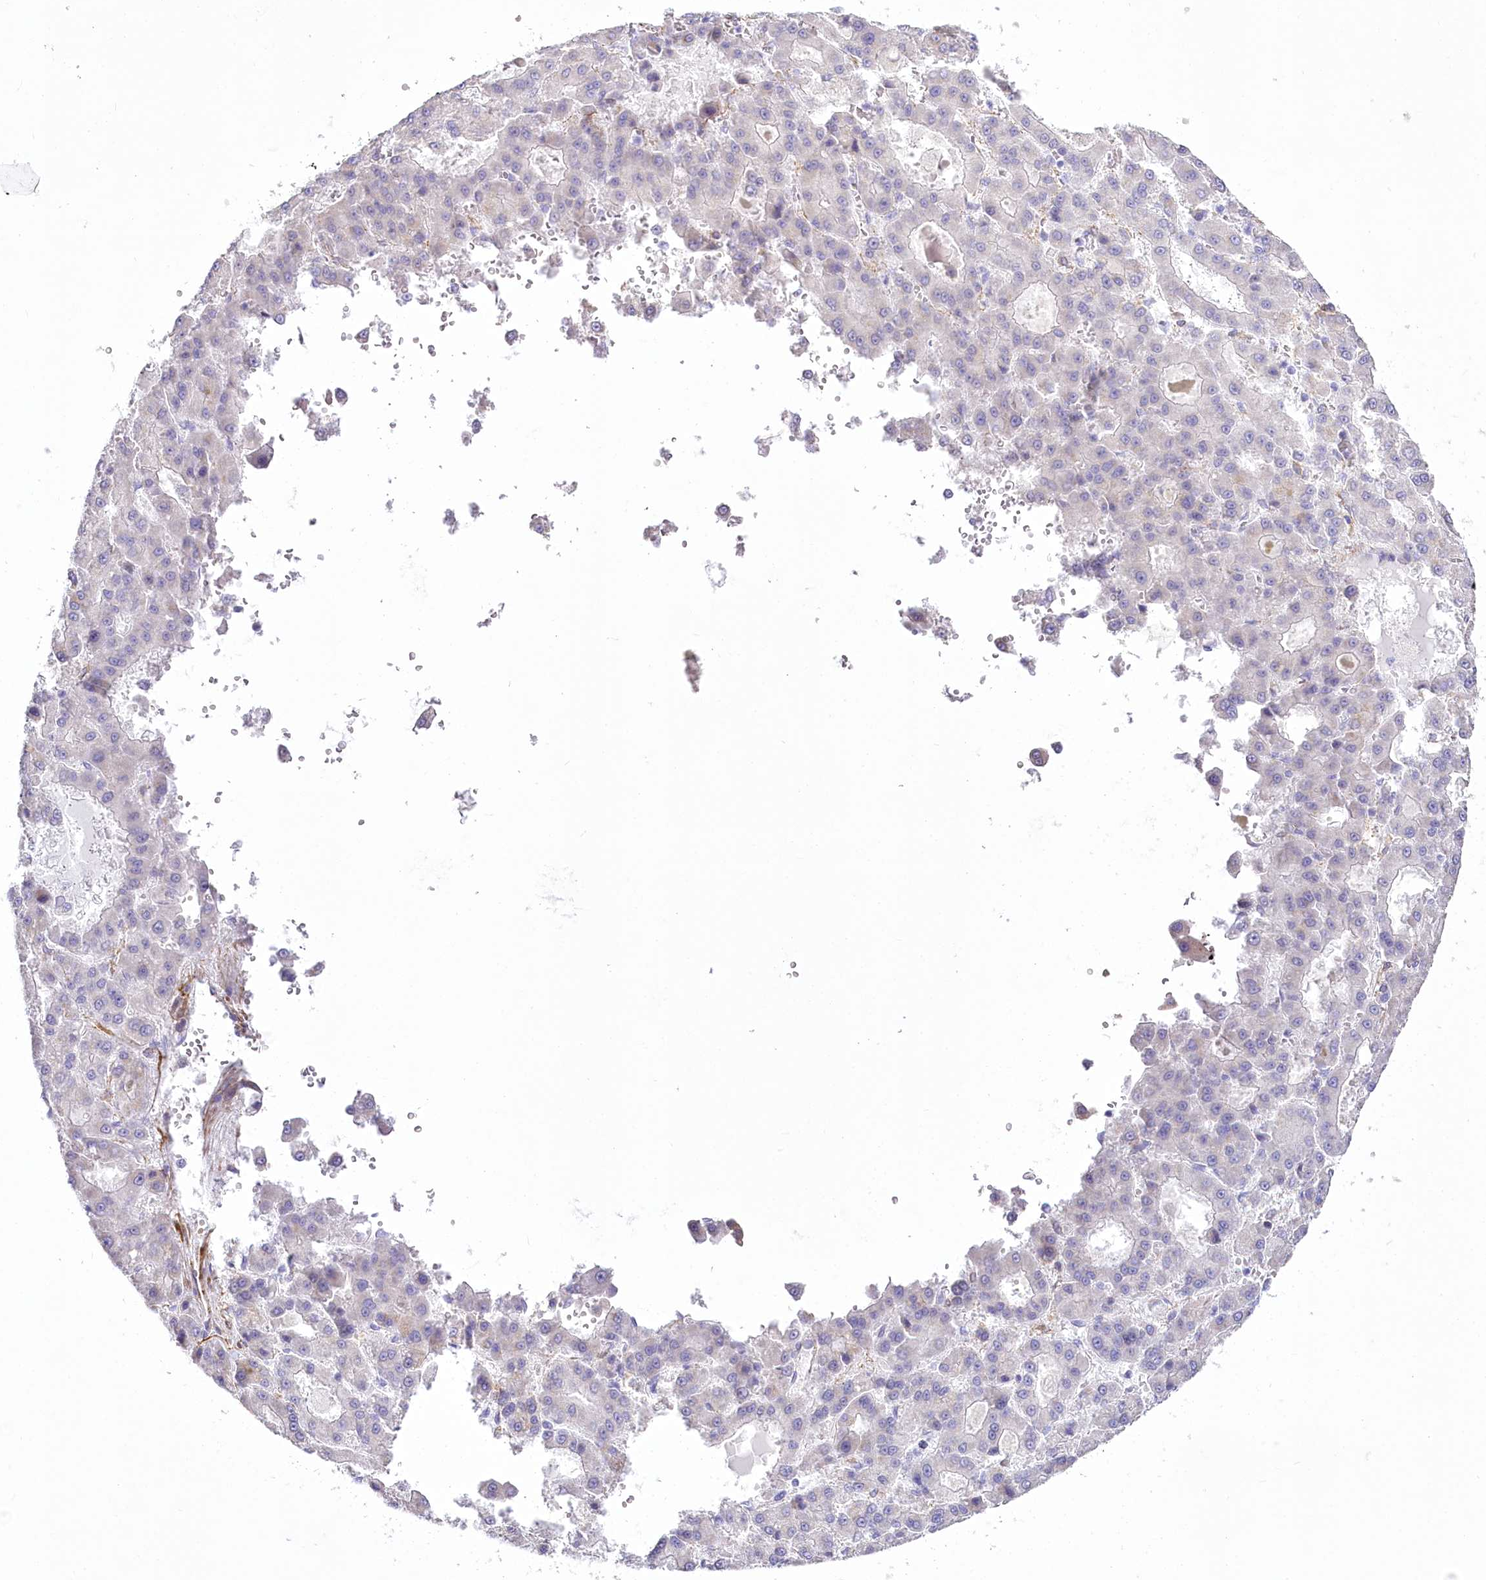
{"staining": {"intensity": "negative", "quantity": "none", "location": "none"}, "tissue": "liver cancer", "cell_type": "Tumor cells", "image_type": "cancer", "snomed": [{"axis": "morphology", "description": "Carcinoma, Hepatocellular, NOS"}, {"axis": "topography", "description": "Liver"}], "caption": "DAB immunohistochemical staining of human liver cancer reveals no significant staining in tumor cells.", "gene": "SYNPO2", "patient": {"sex": "male", "age": 70}}